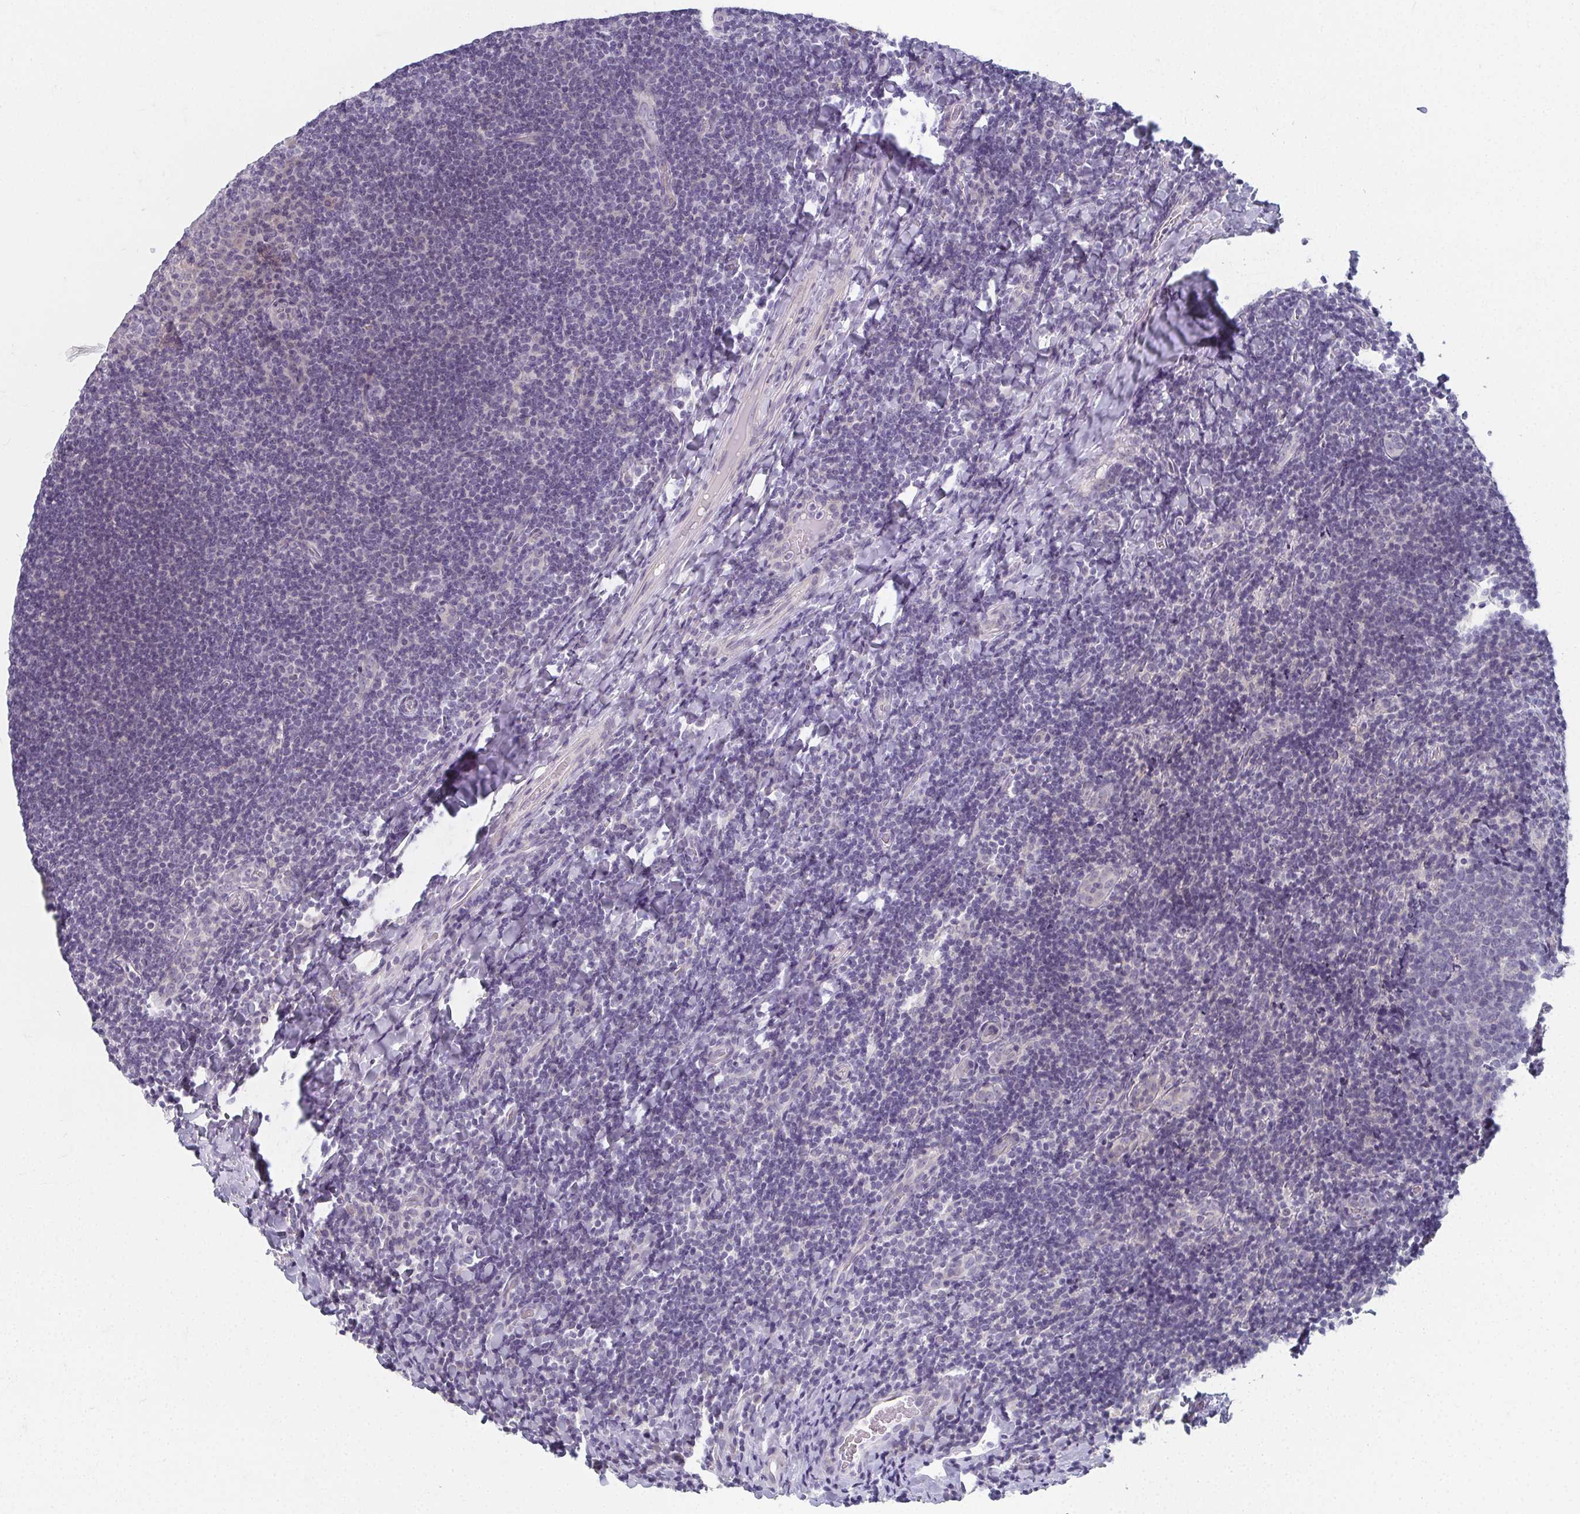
{"staining": {"intensity": "negative", "quantity": "none", "location": "none"}, "tissue": "tonsil", "cell_type": "Germinal center cells", "image_type": "normal", "snomed": [{"axis": "morphology", "description": "Normal tissue, NOS"}, {"axis": "topography", "description": "Tonsil"}], "caption": "Benign tonsil was stained to show a protein in brown. There is no significant staining in germinal center cells.", "gene": "CAMKV", "patient": {"sex": "male", "age": 17}}